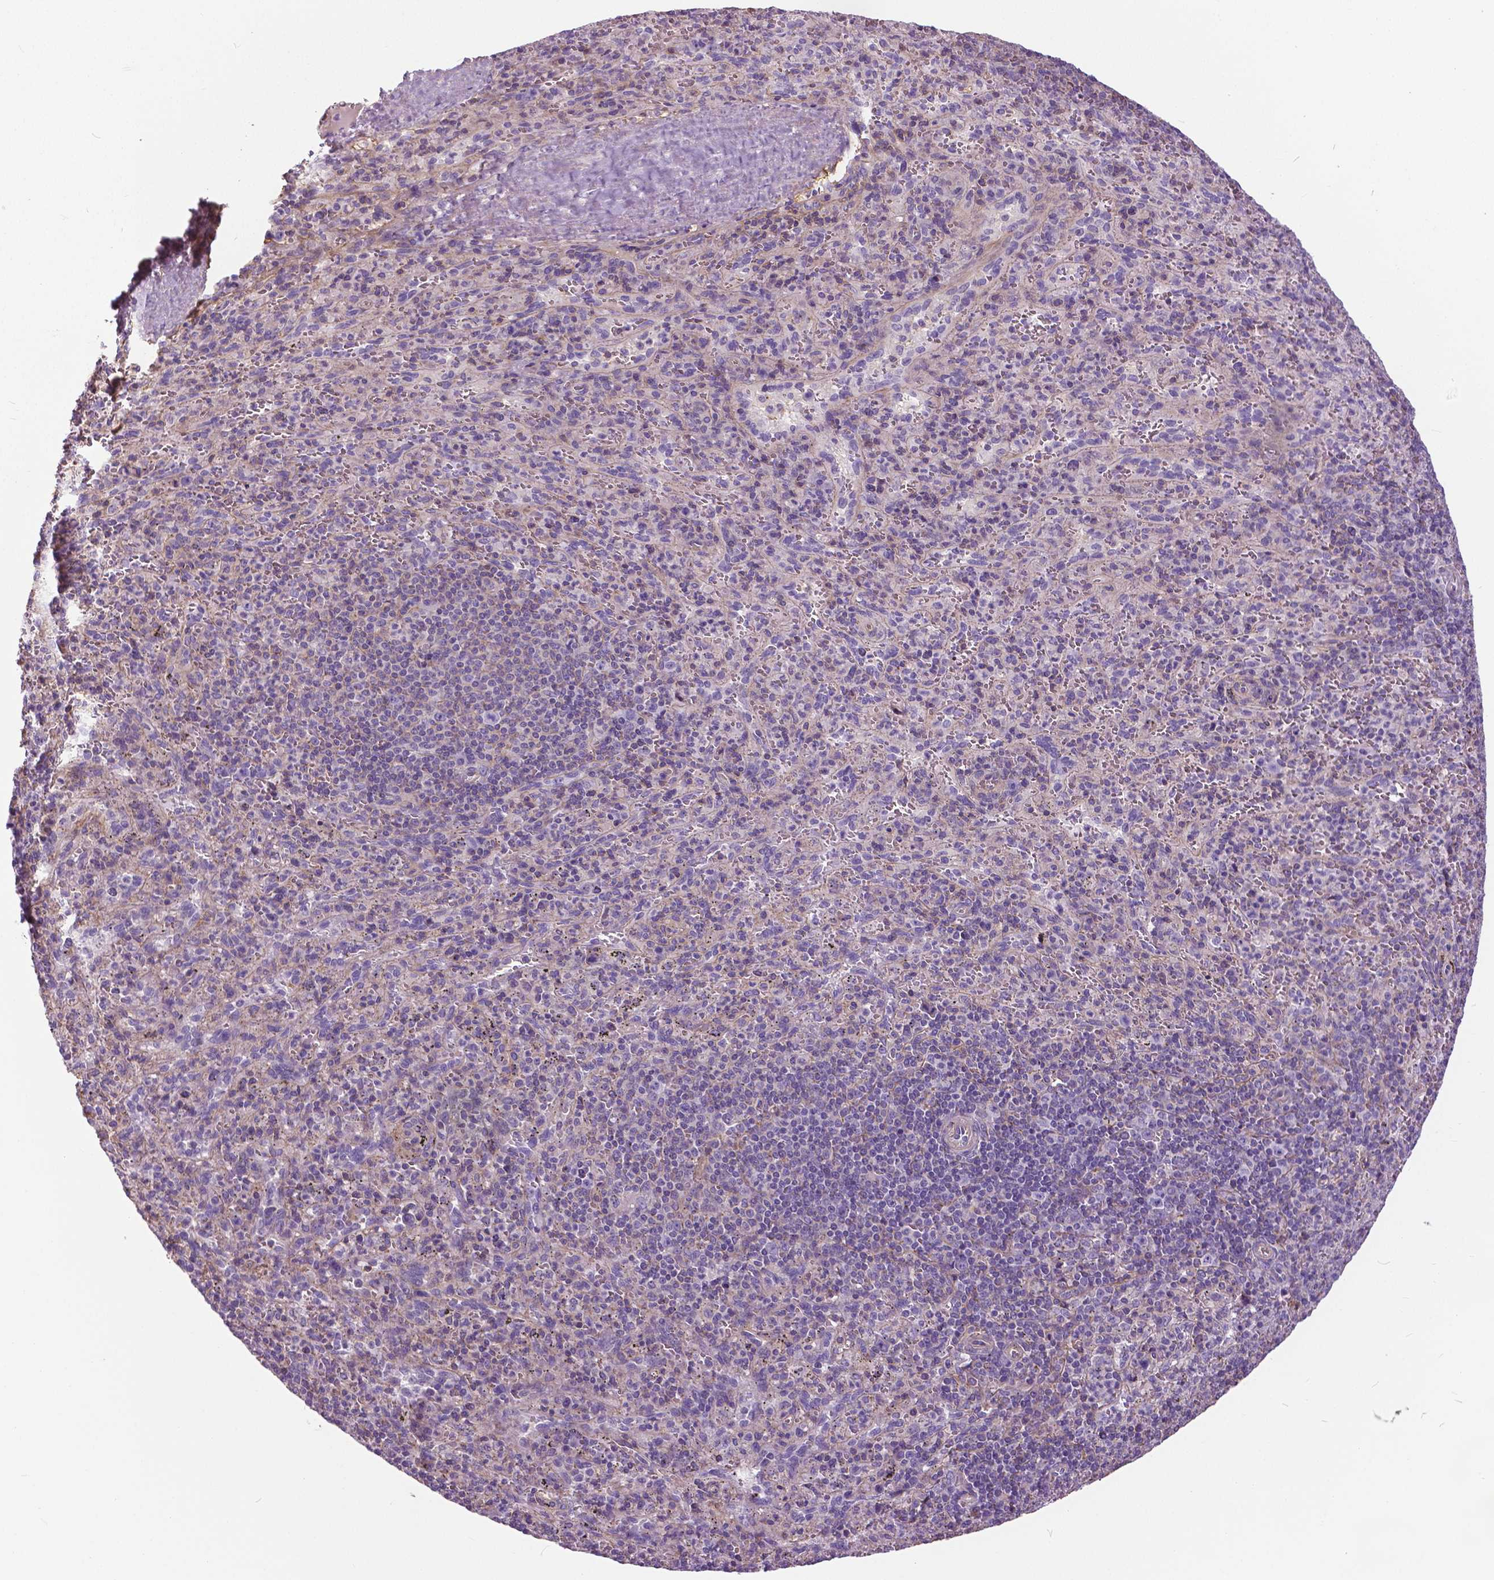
{"staining": {"intensity": "negative", "quantity": "none", "location": "none"}, "tissue": "spleen", "cell_type": "Cells in red pulp", "image_type": "normal", "snomed": [{"axis": "morphology", "description": "Normal tissue, NOS"}, {"axis": "topography", "description": "Spleen"}], "caption": "Immunohistochemistry image of benign spleen: spleen stained with DAB displays no significant protein expression in cells in red pulp.", "gene": "ANXA13", "patient": {"sex": "male", "age": 57}}